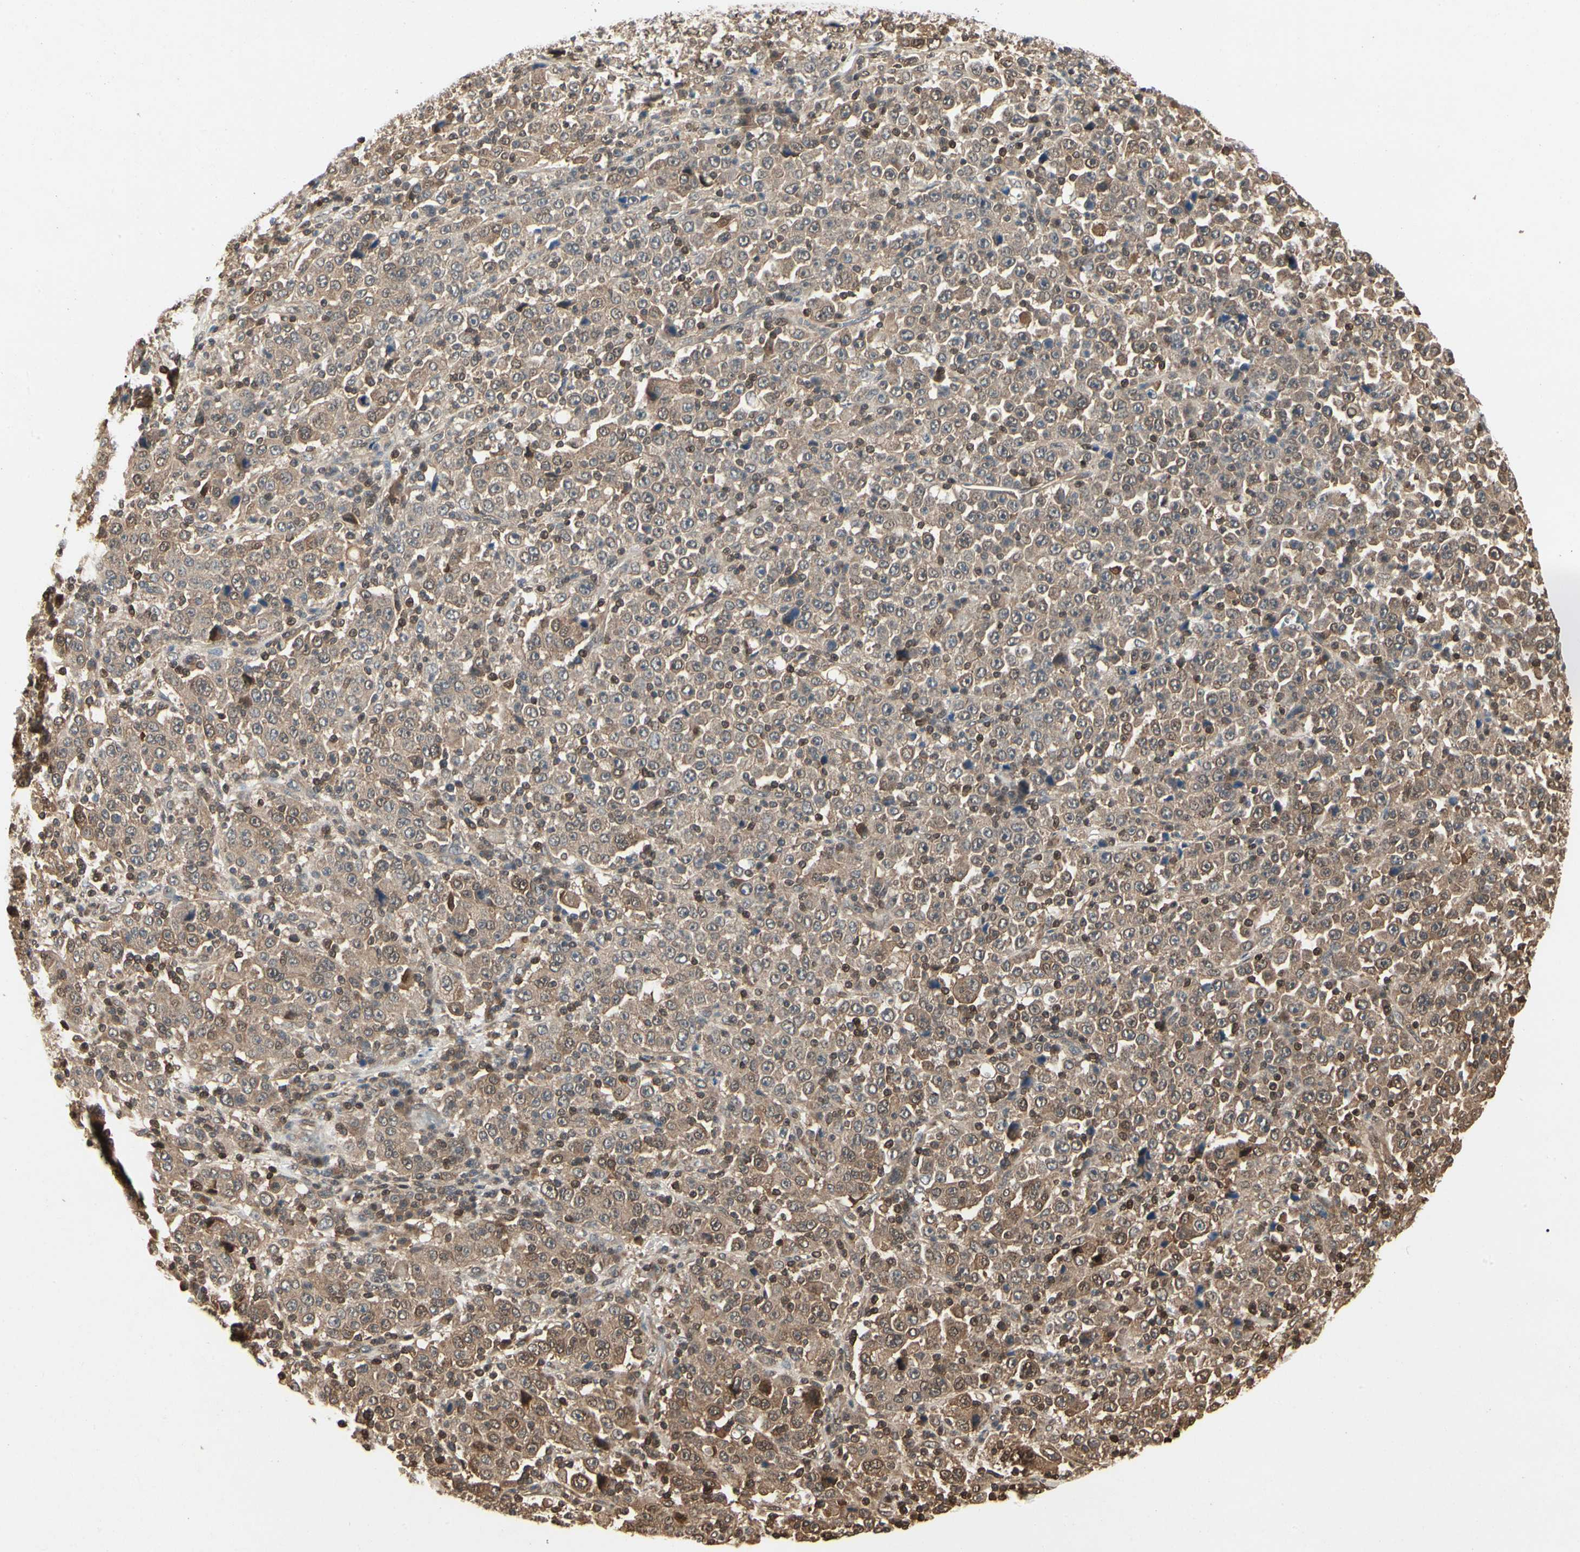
{"staining": {"intensity": "moderate", "quantity": ">75%", "location": "cytoplasmic/membranous"}, "tissue": "stomach cancer", "cell_type": "Tumor cells", "image_type": "cancer", "snomed": [{"axis": "morphology", "description": "Normal tissue, NOS"}, {"axis": "morphology", "description": "Adenocarcinoma, NOS"}, {"axis": "topography", "description": "Stomach, upper"}, {"axis": "topography", "description": "Stomach"}], "caption": "This image exhibits stomach adenocarcinoma stained with immunohistochemistry (IHC) to label a protein in brown. The cytoplasmic/membranous of tumor cells show moderate positivity for the protein. Nuclei are counter-stained blue.", "gene": "YWHAQ", "patient": {"sex": "male", "age": 59}}